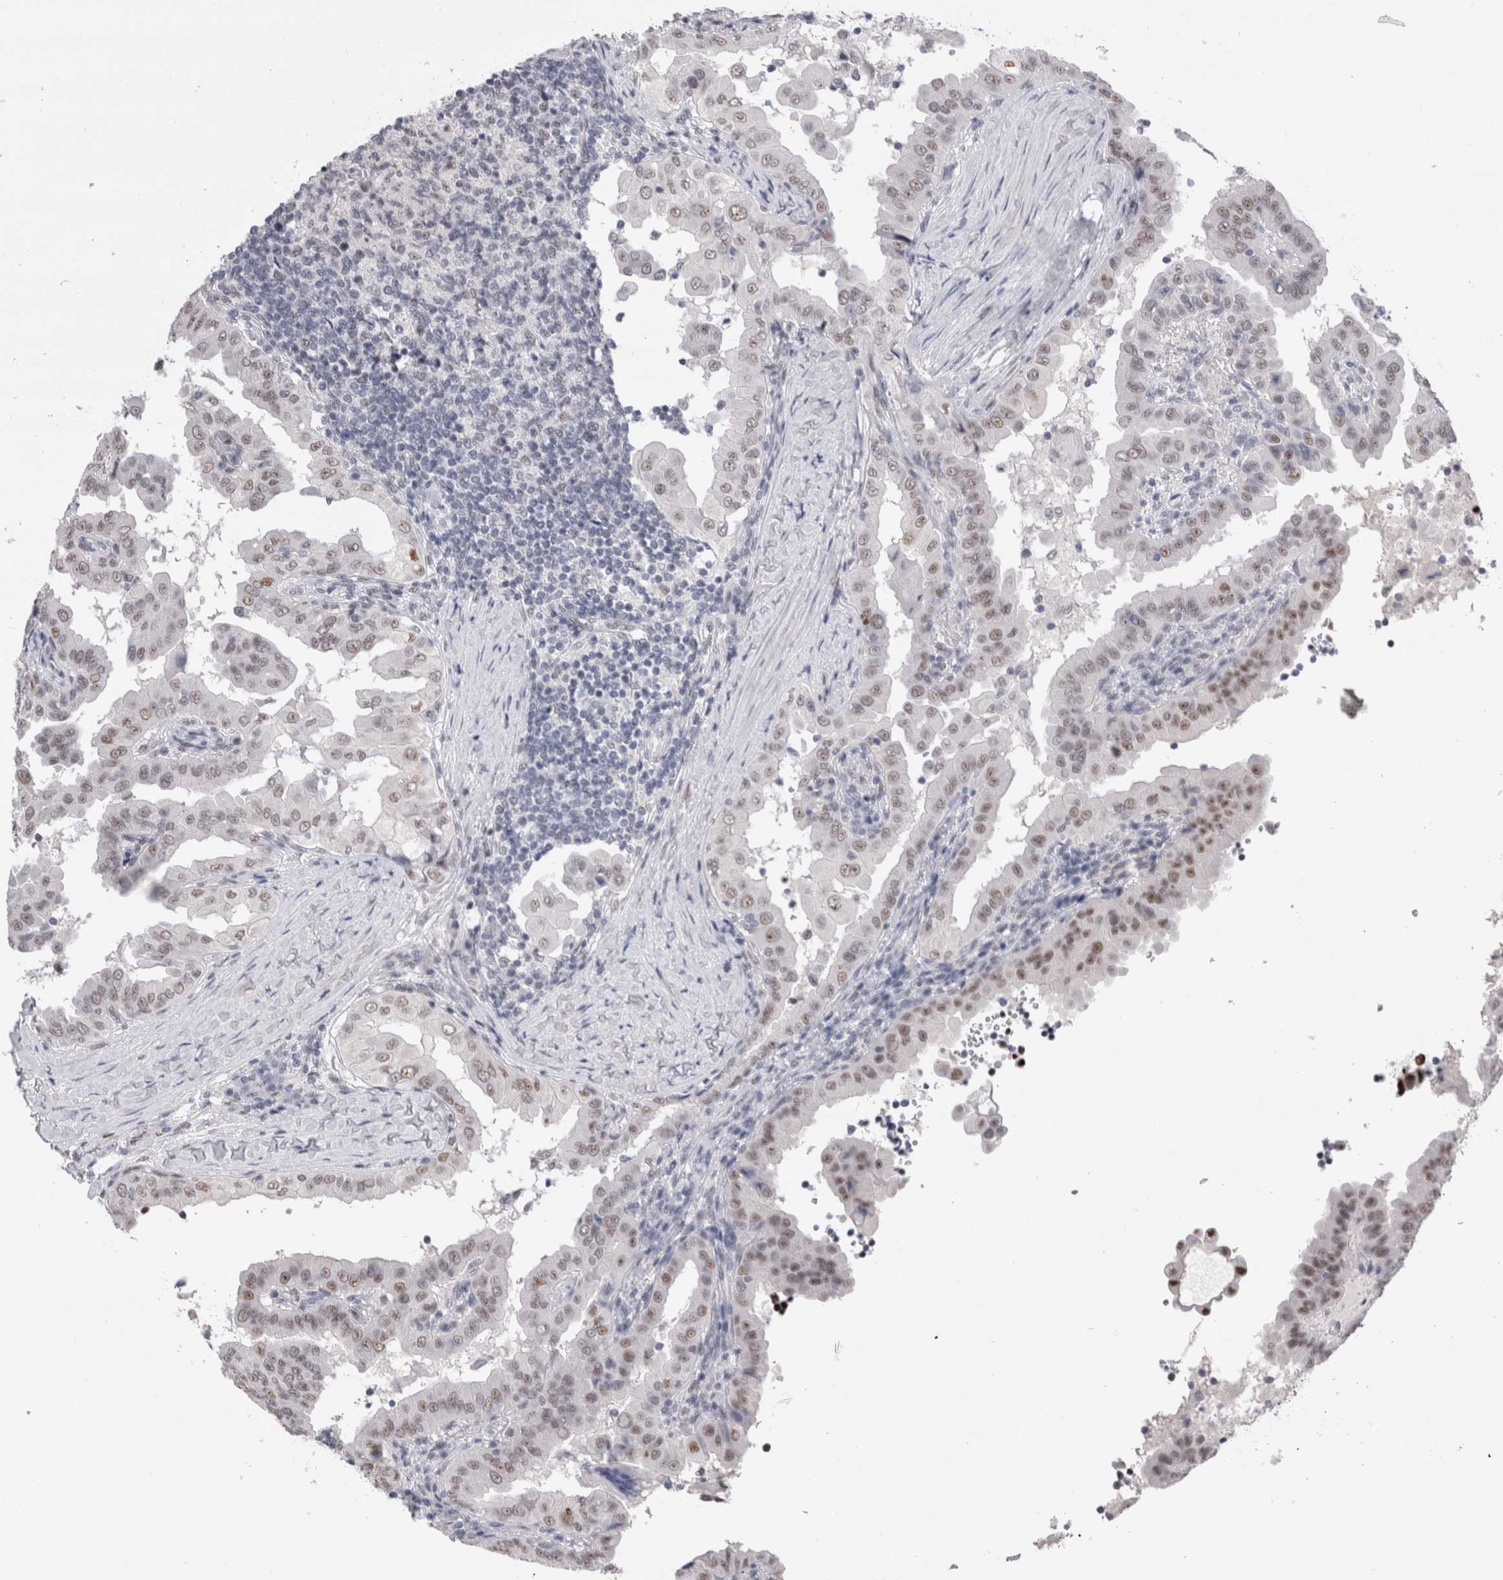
{"staining": {"intensity": "moderate", "quantity": ">75%", "location": "nuclear"}, "tissue": "thyroid cancer", "cell_type": "Tumor cells", "image_type": "cancer", "snomed": [{"axis": "morphology", "description": "Papillary adenocarcinoma, NOS"}, {"axis": "topography", "description": "Thyroid gland"}], "caption": "A photomicrograph of thyroid cancer stained for a protein displays moderate nuclear brown staining in tumor cells. The protein is shown in brown color, while the nuclei are stained blue.", "gene": "RBM6", "patient": {"sex": "male", "age": 33}}